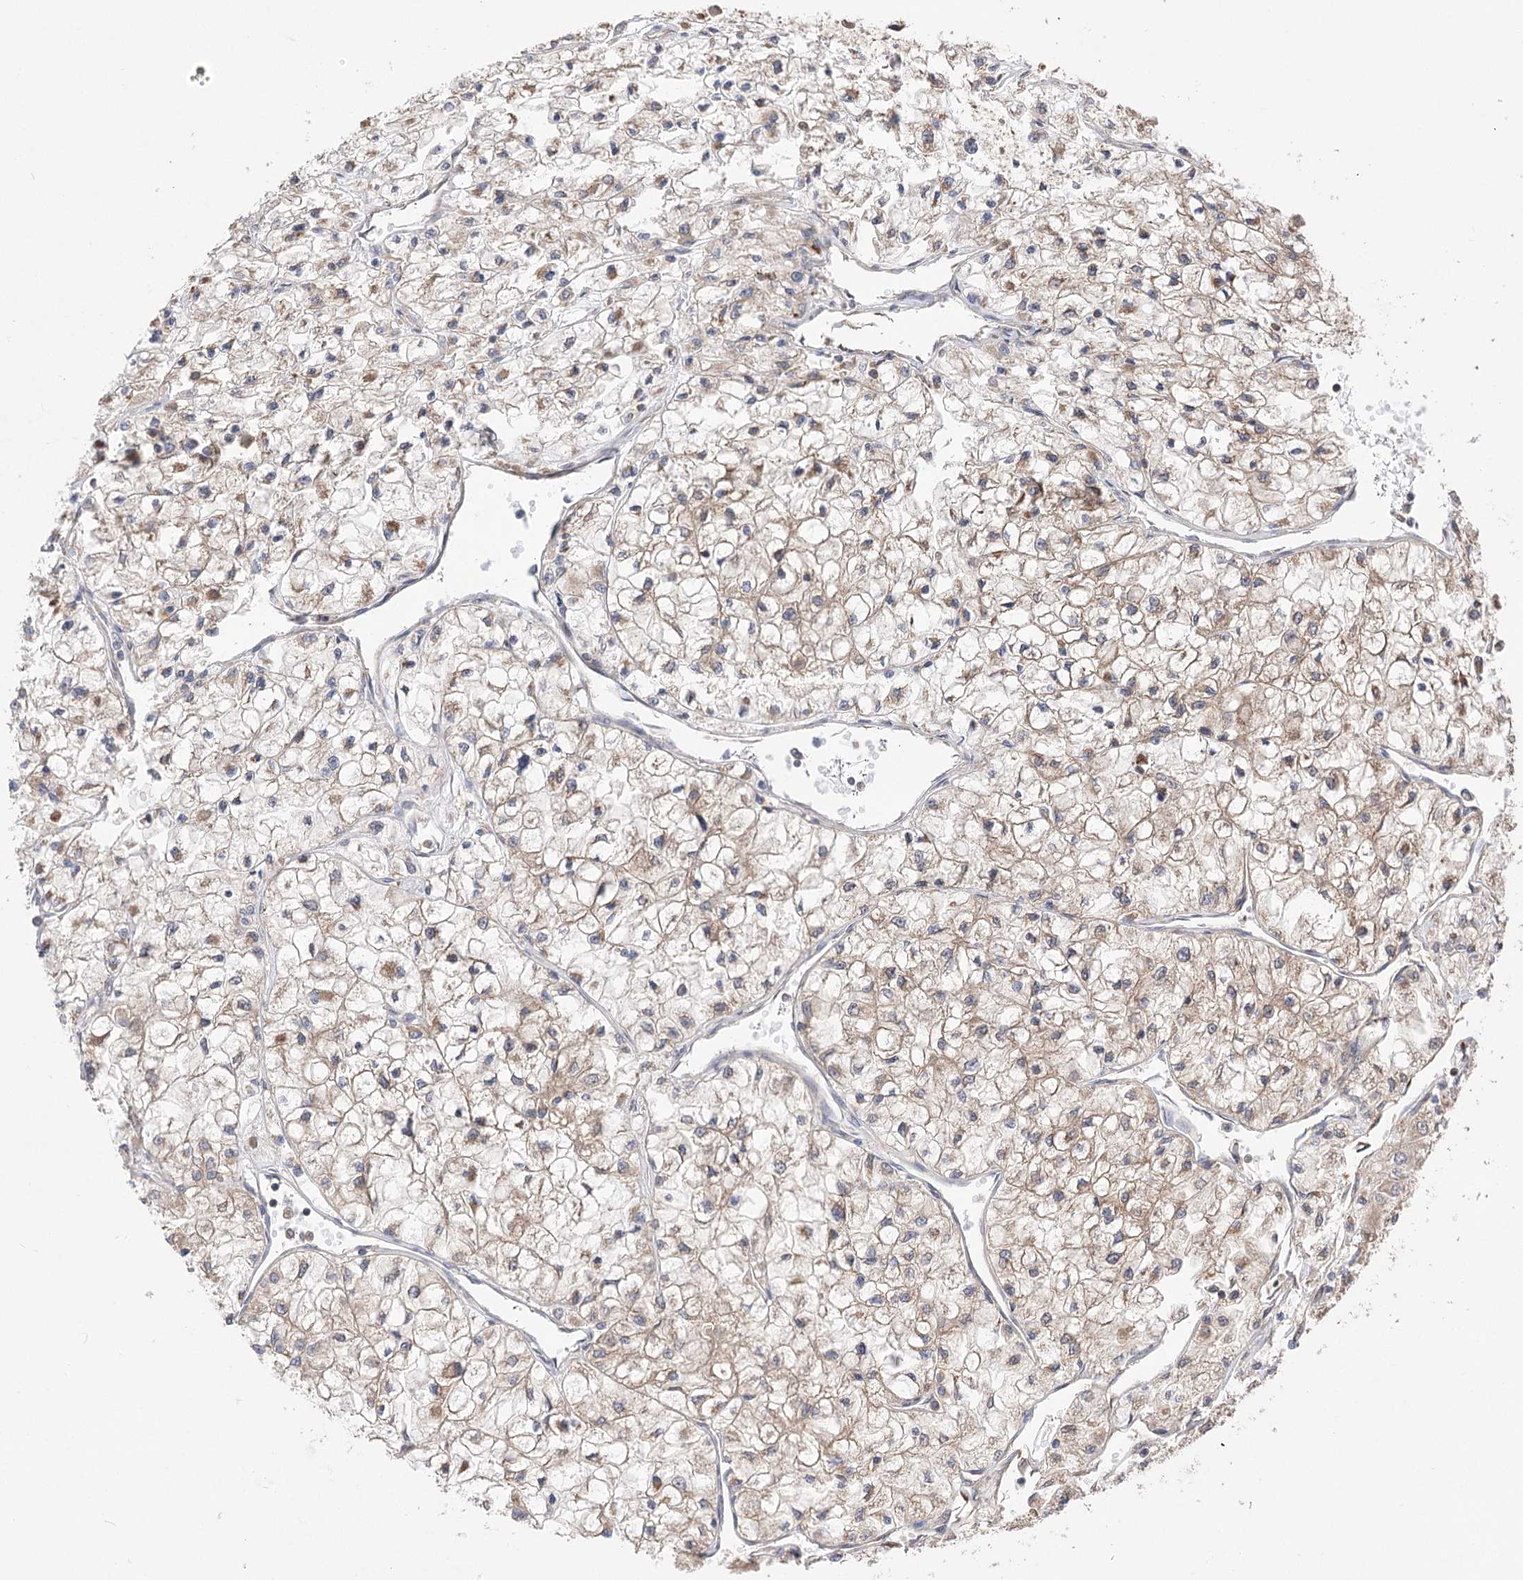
{"staining": {"intensity": "weak", "quantity": "25%-75%", "location": "cytoplasmic/membranous"}, "tissue": "renal cancer", "cell_type": "Tumor cells", "image_type": "cancer", "snomed": [{"axis": "morphology", "description": "Adenocarcinoma, NOS"}, {"axis": "topography", "description": "Kidney"}], "caption": "A histopathology image showing weak cytoplasmic/membranous expression in about 25%-75% of tumor cells in renal cancer, as visualized by brown immunohistochemical staining.", "gene": "XYLB", "patient": {"sex": "male", "age": 80}}